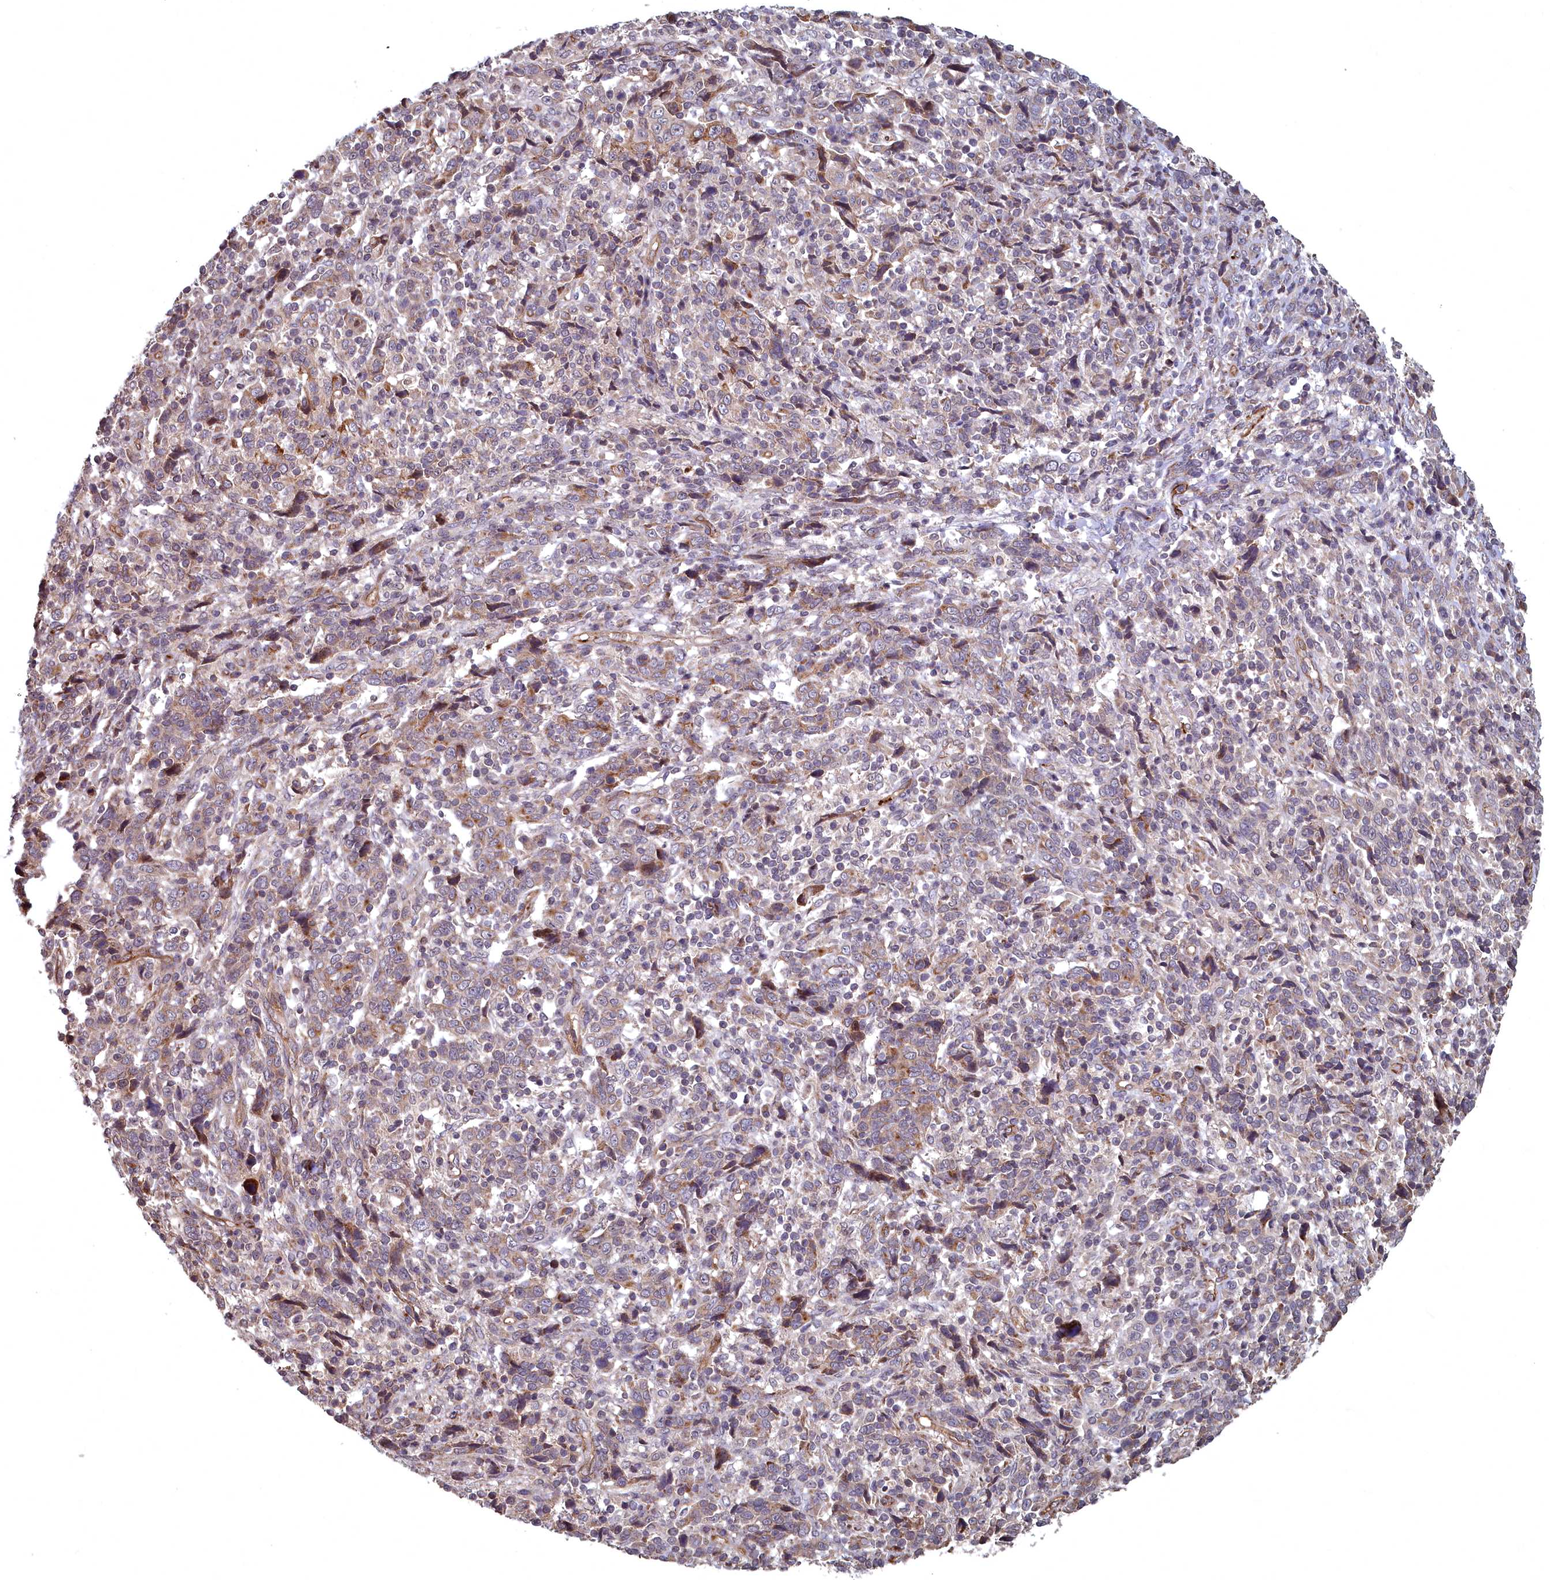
{"staining": {"intensity": "weak", "quantity": "25%-75%", "location": "cytoplasmic/membranous"}, "tissue": "cervical cancer", "cell_type": "Tumor cells", "image_type": "cancer", "snomed": [{"axis": "morphology", "description": "Squamous cell carcinoma, NOS"}, {"axis": "topography", "description": "Cervix"}], "caption": "IHC of human cervical cancer demonstrates low levels of weak cytoplasmic/membranous staining in approximately 25%-75% of tumor cells.", "gene": "TSPYL4", "patient": {"sex": "female", "age": 46}}